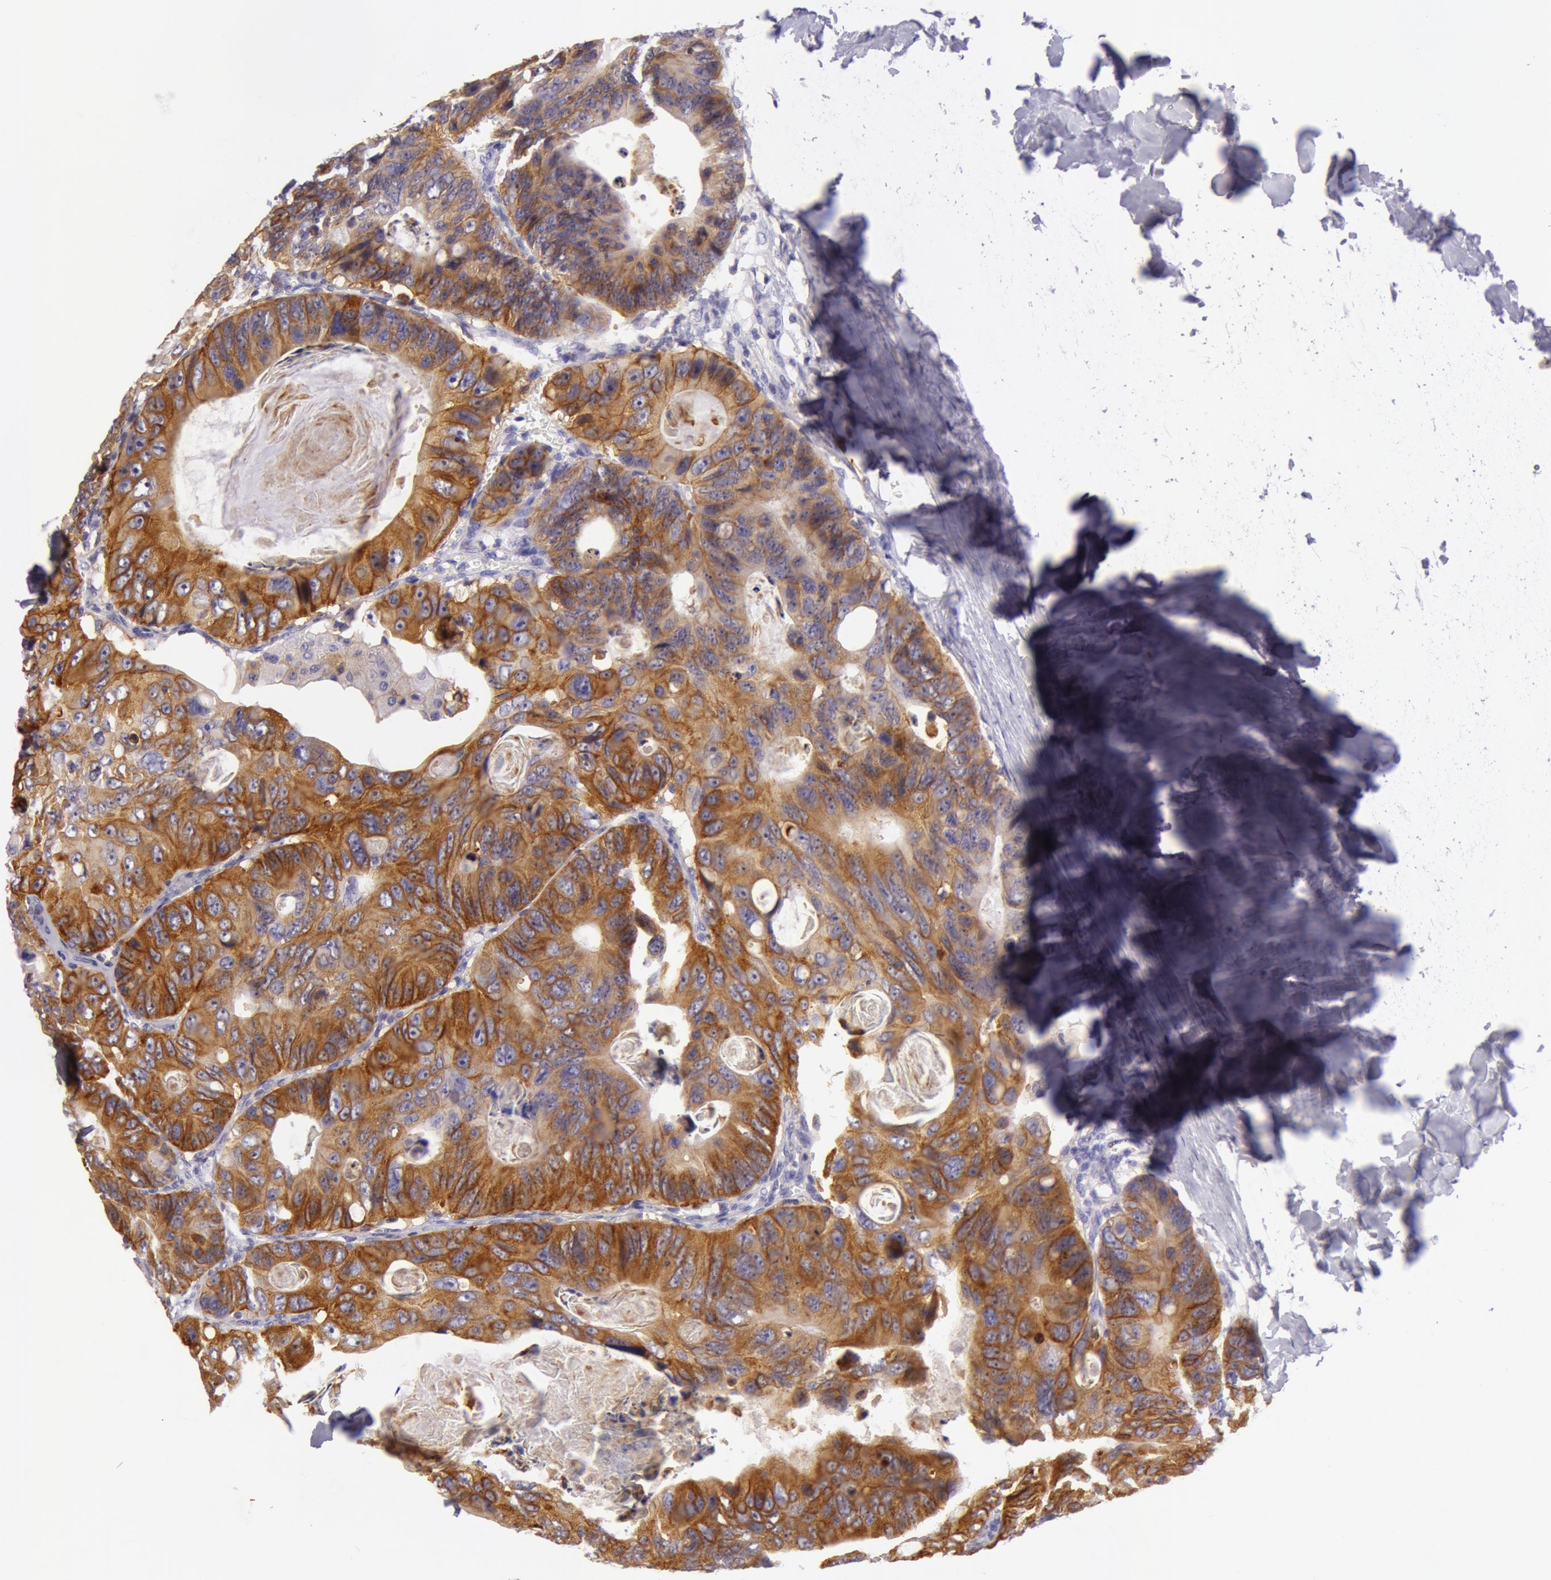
{"staining": {"intensity": "strong", "quantity": ">75%", "location": "cytoplasmic/membranous"}, "tissue": "colorectal cancer", "cell_type": "Tumor cells", "image_type": "cancer", "snomed": [{"axis": "morphology", "description": "Adenocarcinoma, NOS"}, {"axis": "topography", "description": "Colon"}], "caption": "Human colorectal cancer stained for a protein (brown) exhibits strong cytoplasmic/membranous positive expression in approximately >75% of tumor cells.", "gene": "LY75", "patient": {"sex": "female", "age": 55}}